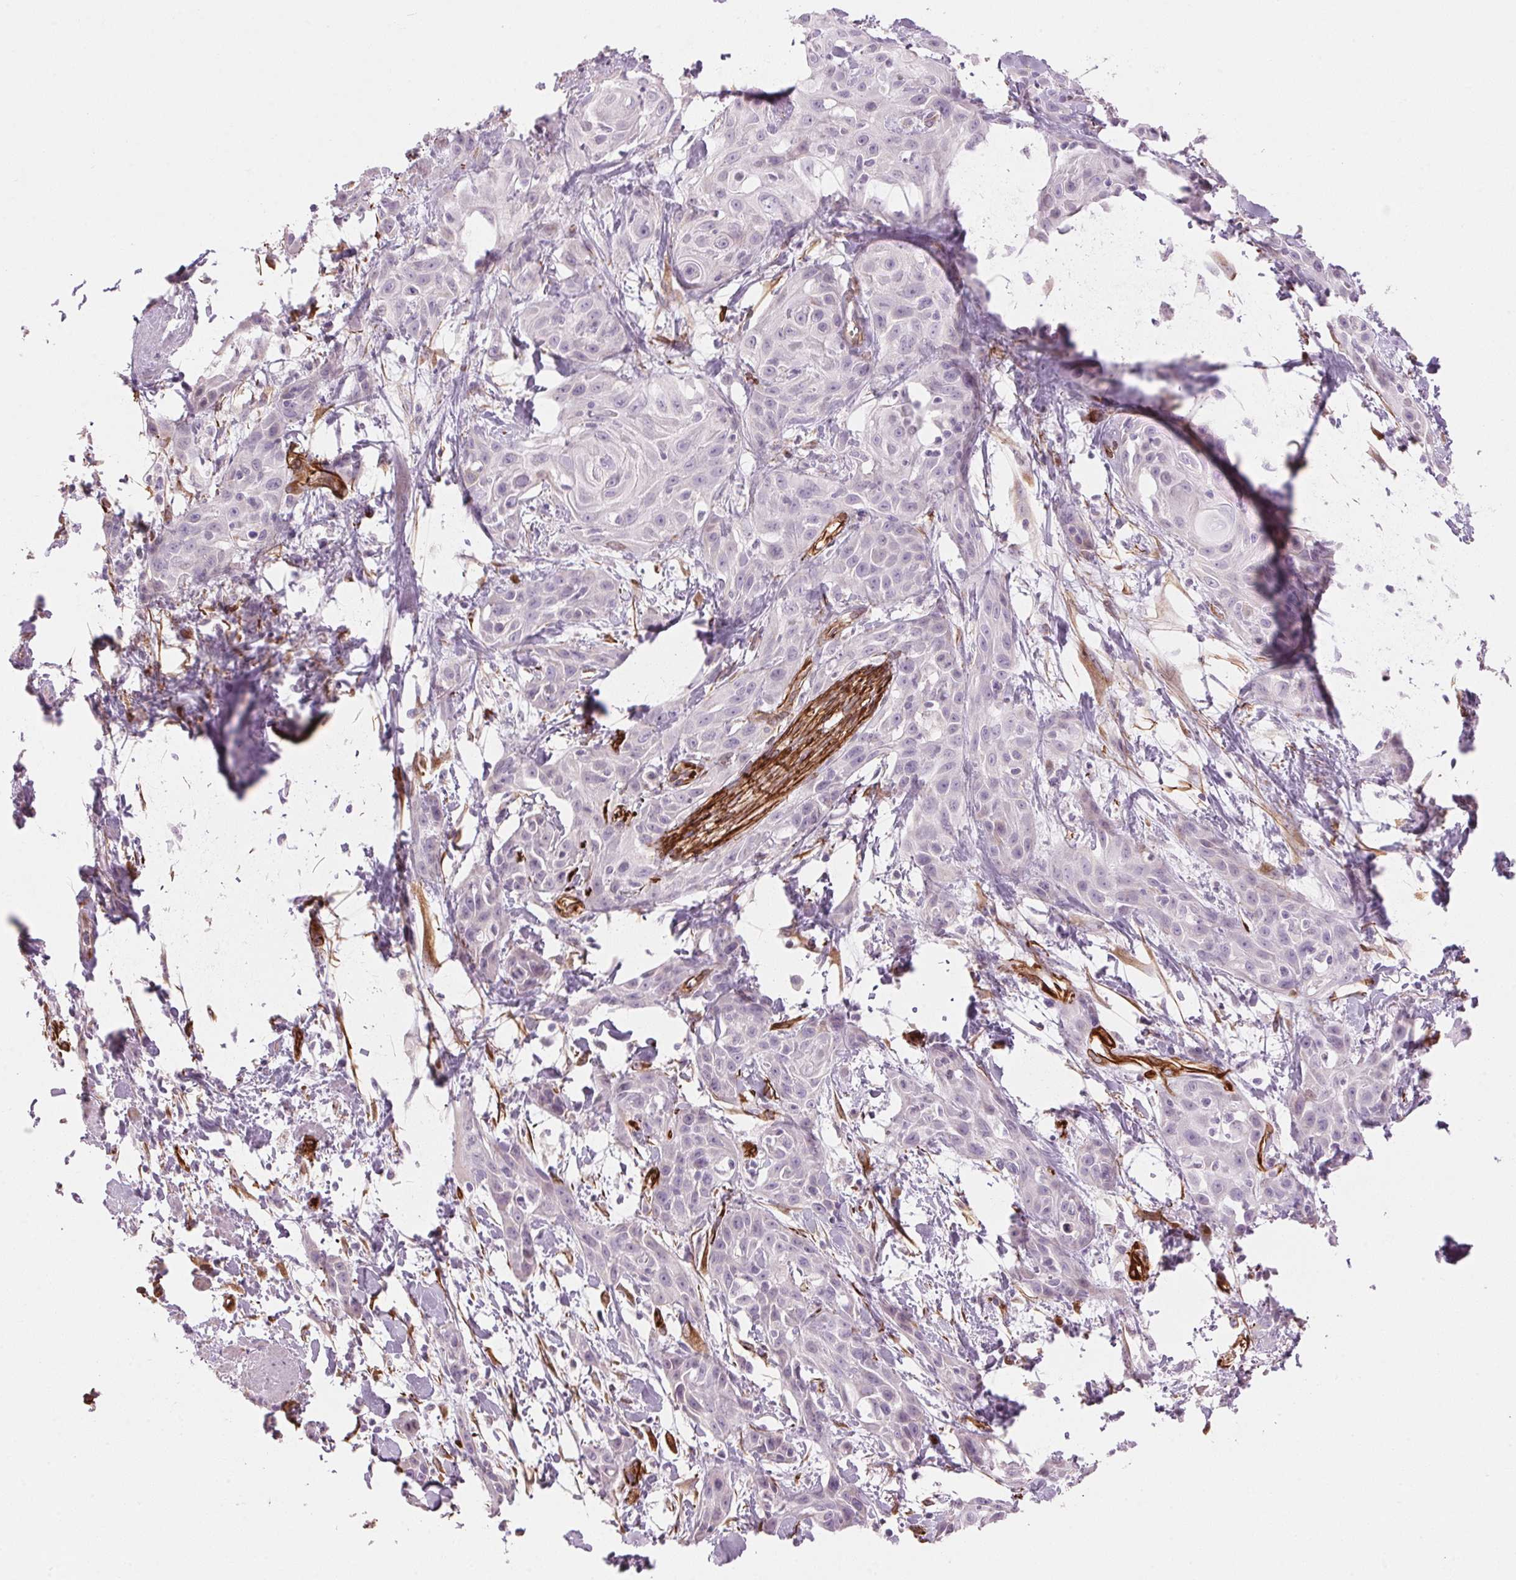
{"staining": {"intensity": "negative", "quantity": "none", "location": "none"}, "tissue": "skin cancer", "cell_type": "Tumor cells", "image_type": "cancer", "snomed": [{"axis": "morphology", "description": "Squamous cell carcinoma, NOS"}, {"axis": "topography", "description": "Skin"}, {"axis": "topography", "description": "Anal"}], "caption": "Tumor cells are negative for protein expression in human squamous cell carcinoma (skin).", "gene": "CLPS", "patient": {"sex": "male", "age": 64}}